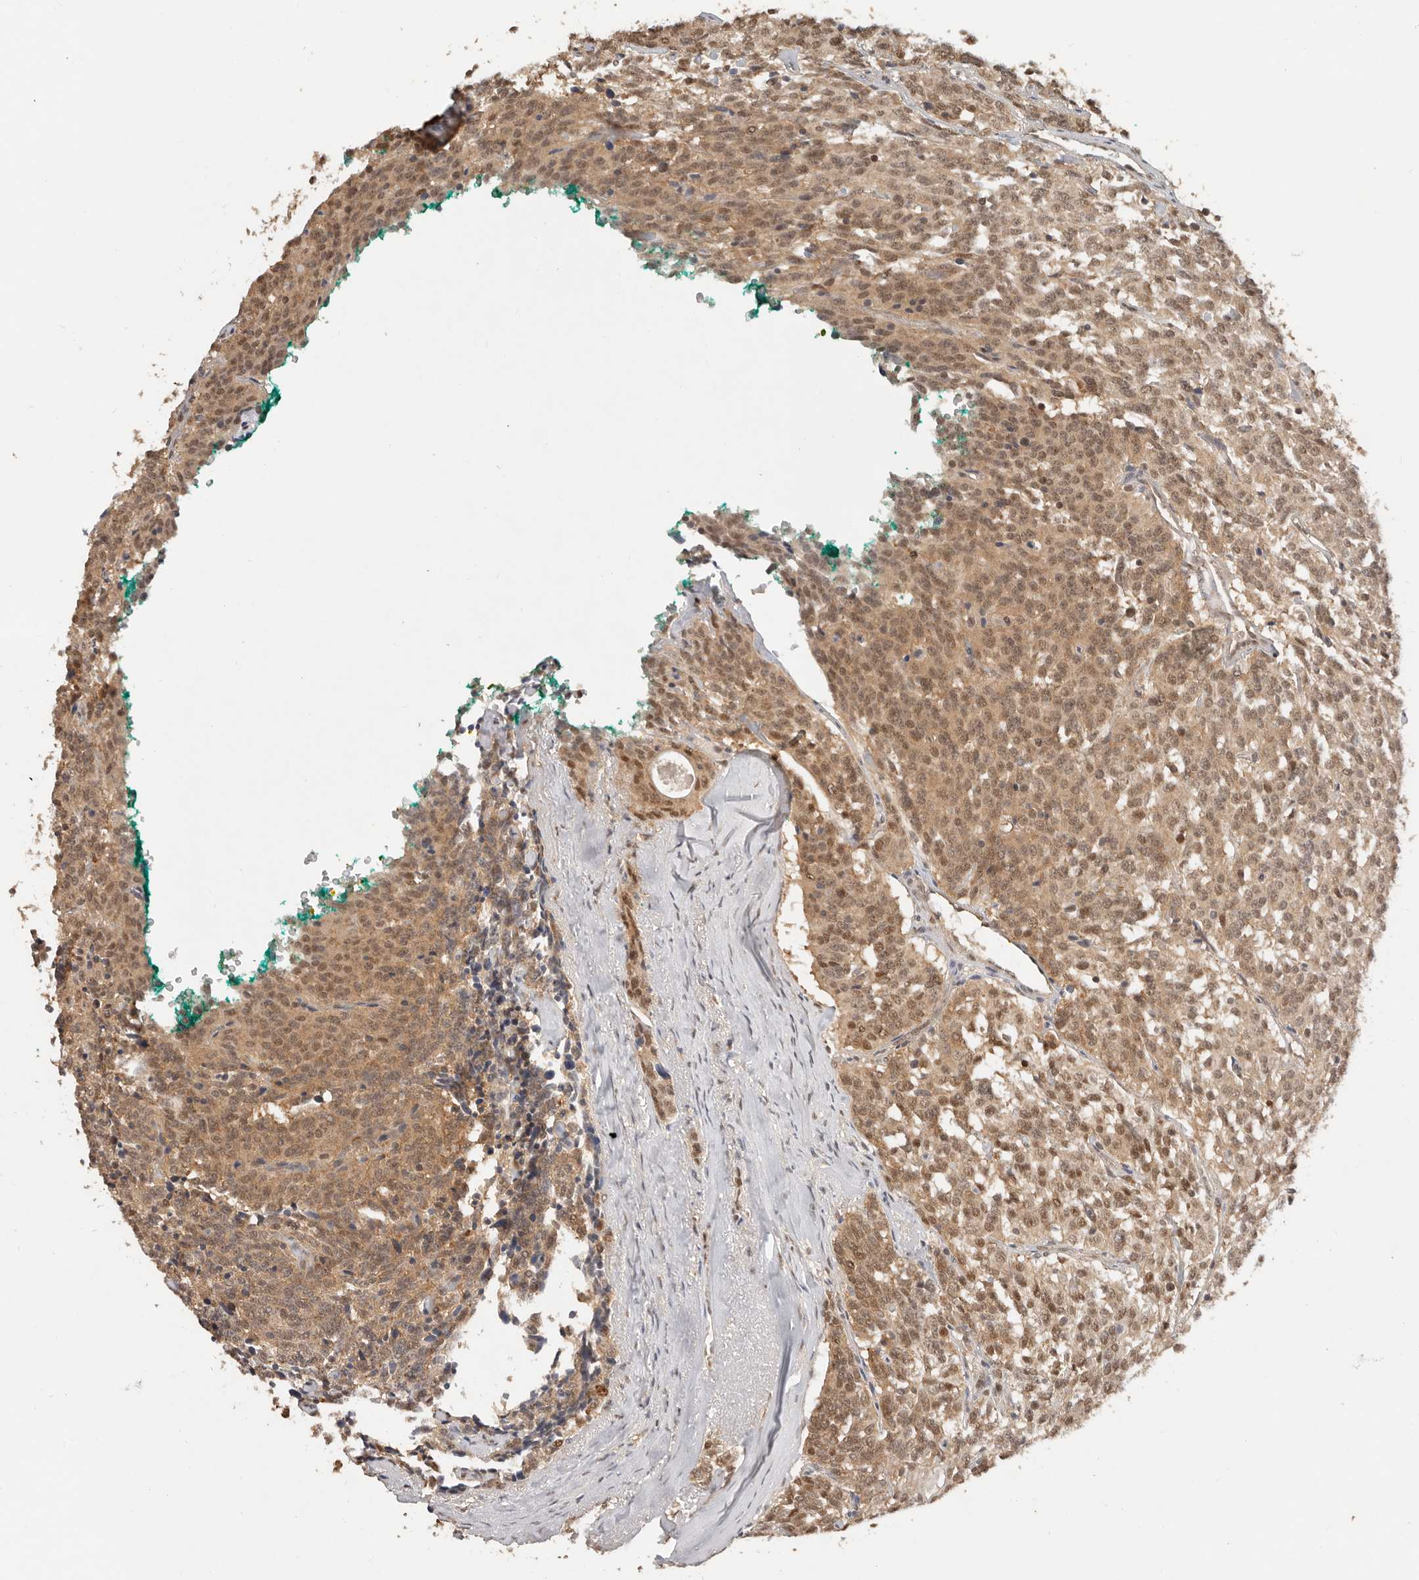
{"staining": {"intensity": "moderate", "quantity": ">75%", "location": "cytoplasmic/membranous,nuclear"}, "tissue": "carcinoid", "cell_type": "Tumor cells", "image_type": "cancer", "snomed": [{"axis": "morphology", "description": "Carcinoid, malignant, NOS"}, {"axis": "topography", "description": "Lung"}], "caption": "Protein analysis of carcinoid tissue shows moderate cytoplasmic/membranous and nuclear positivity in approximately >75% of tumor cells.", "gene": "PSMA5", "patient": {"sex": "female", "age": 46}}